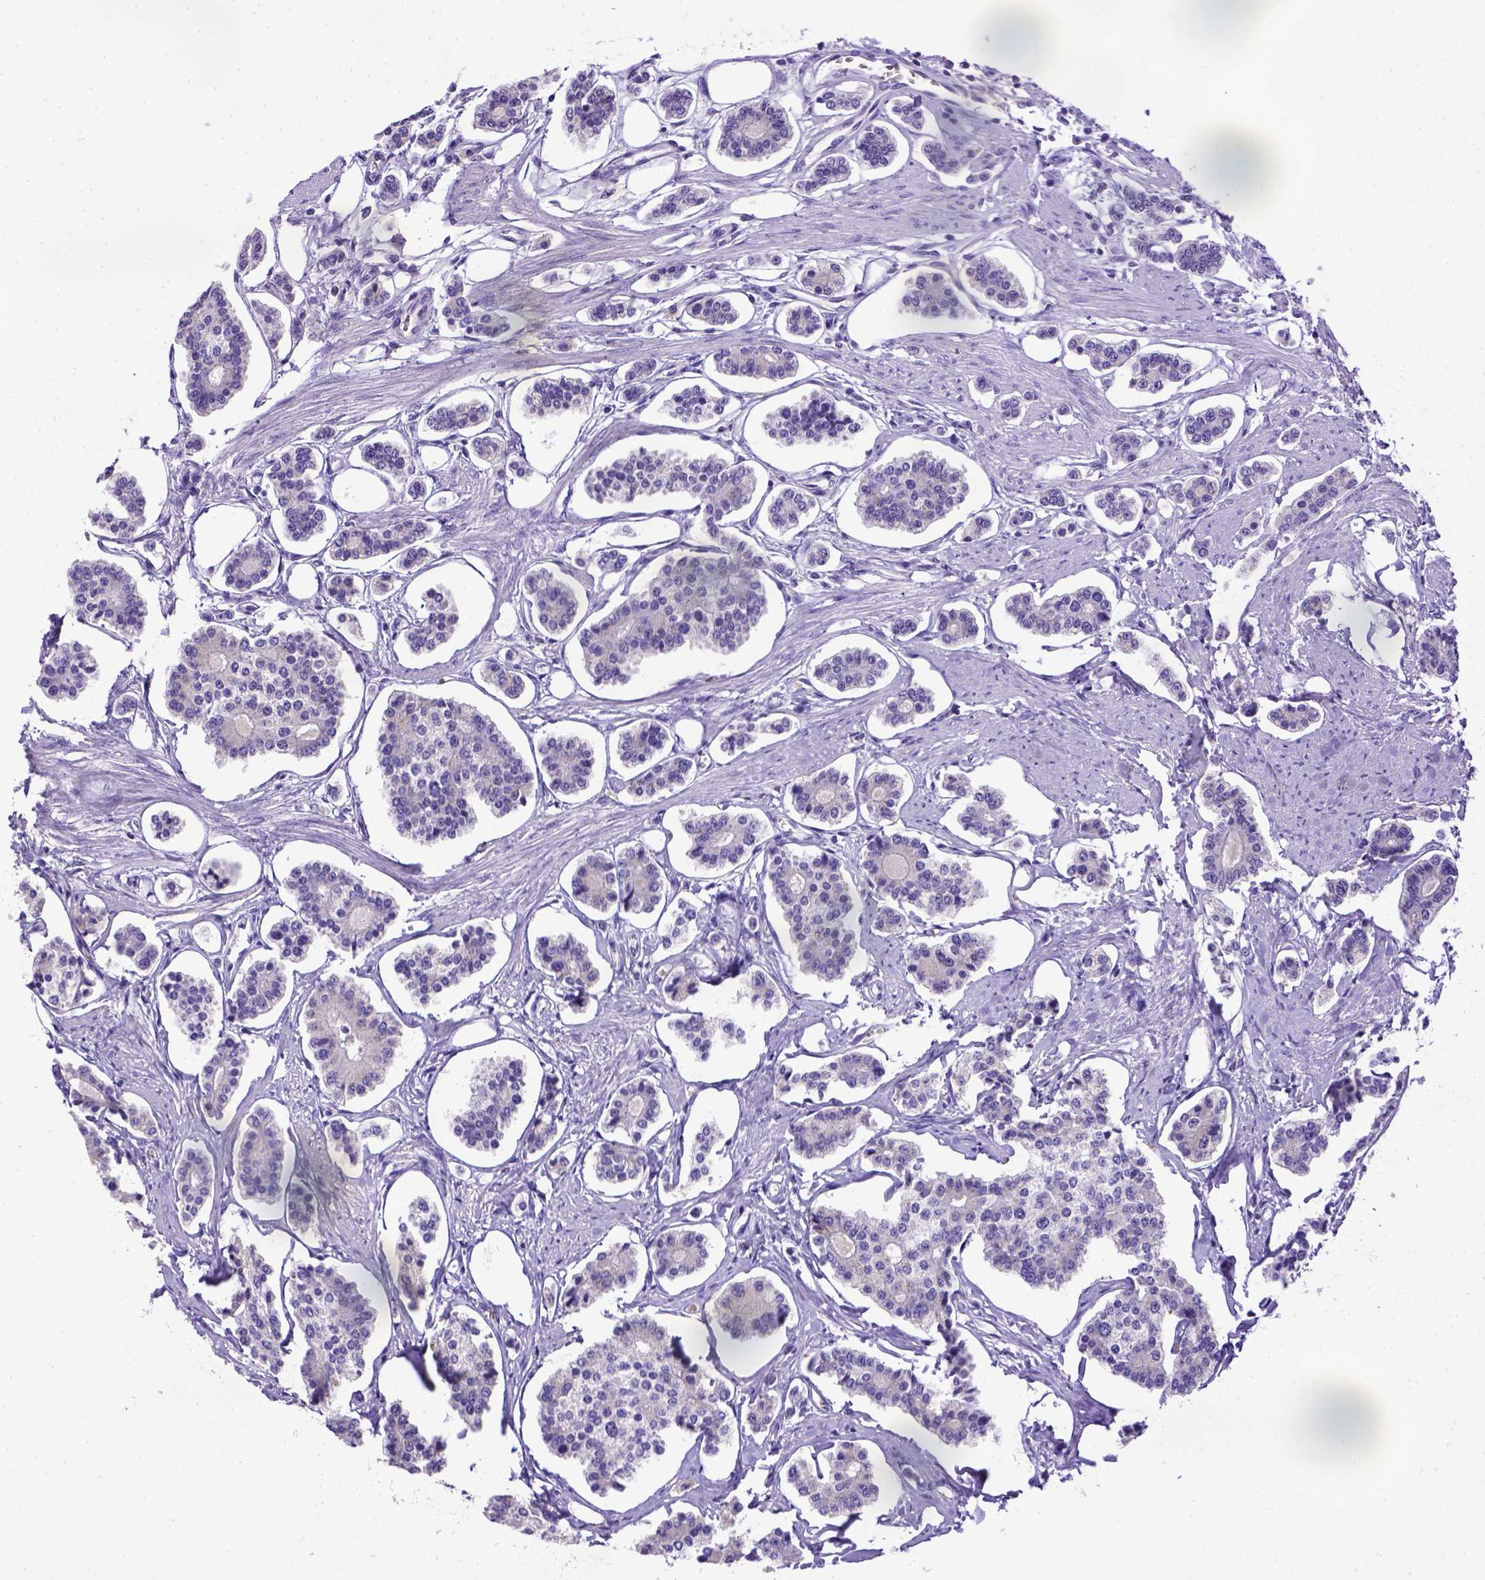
{"staining": {"intensity": "negative", "quantity": "none", "location": "none"}, "tissue": "carcinoid", "cell_type": "Tumor cells", "image_type": "cancer", "snomed": [{"axis": "morphology", "description": "Carcinoid, malignant, NOS"}, {"axis": "topography", "description": "Small intestine"}], "caption": "Histopathology image shows no significant protein expression in tumor cells of carcinoid.", "gene": "SPEF1", "patient": {"sex": "female", "age": 65}}